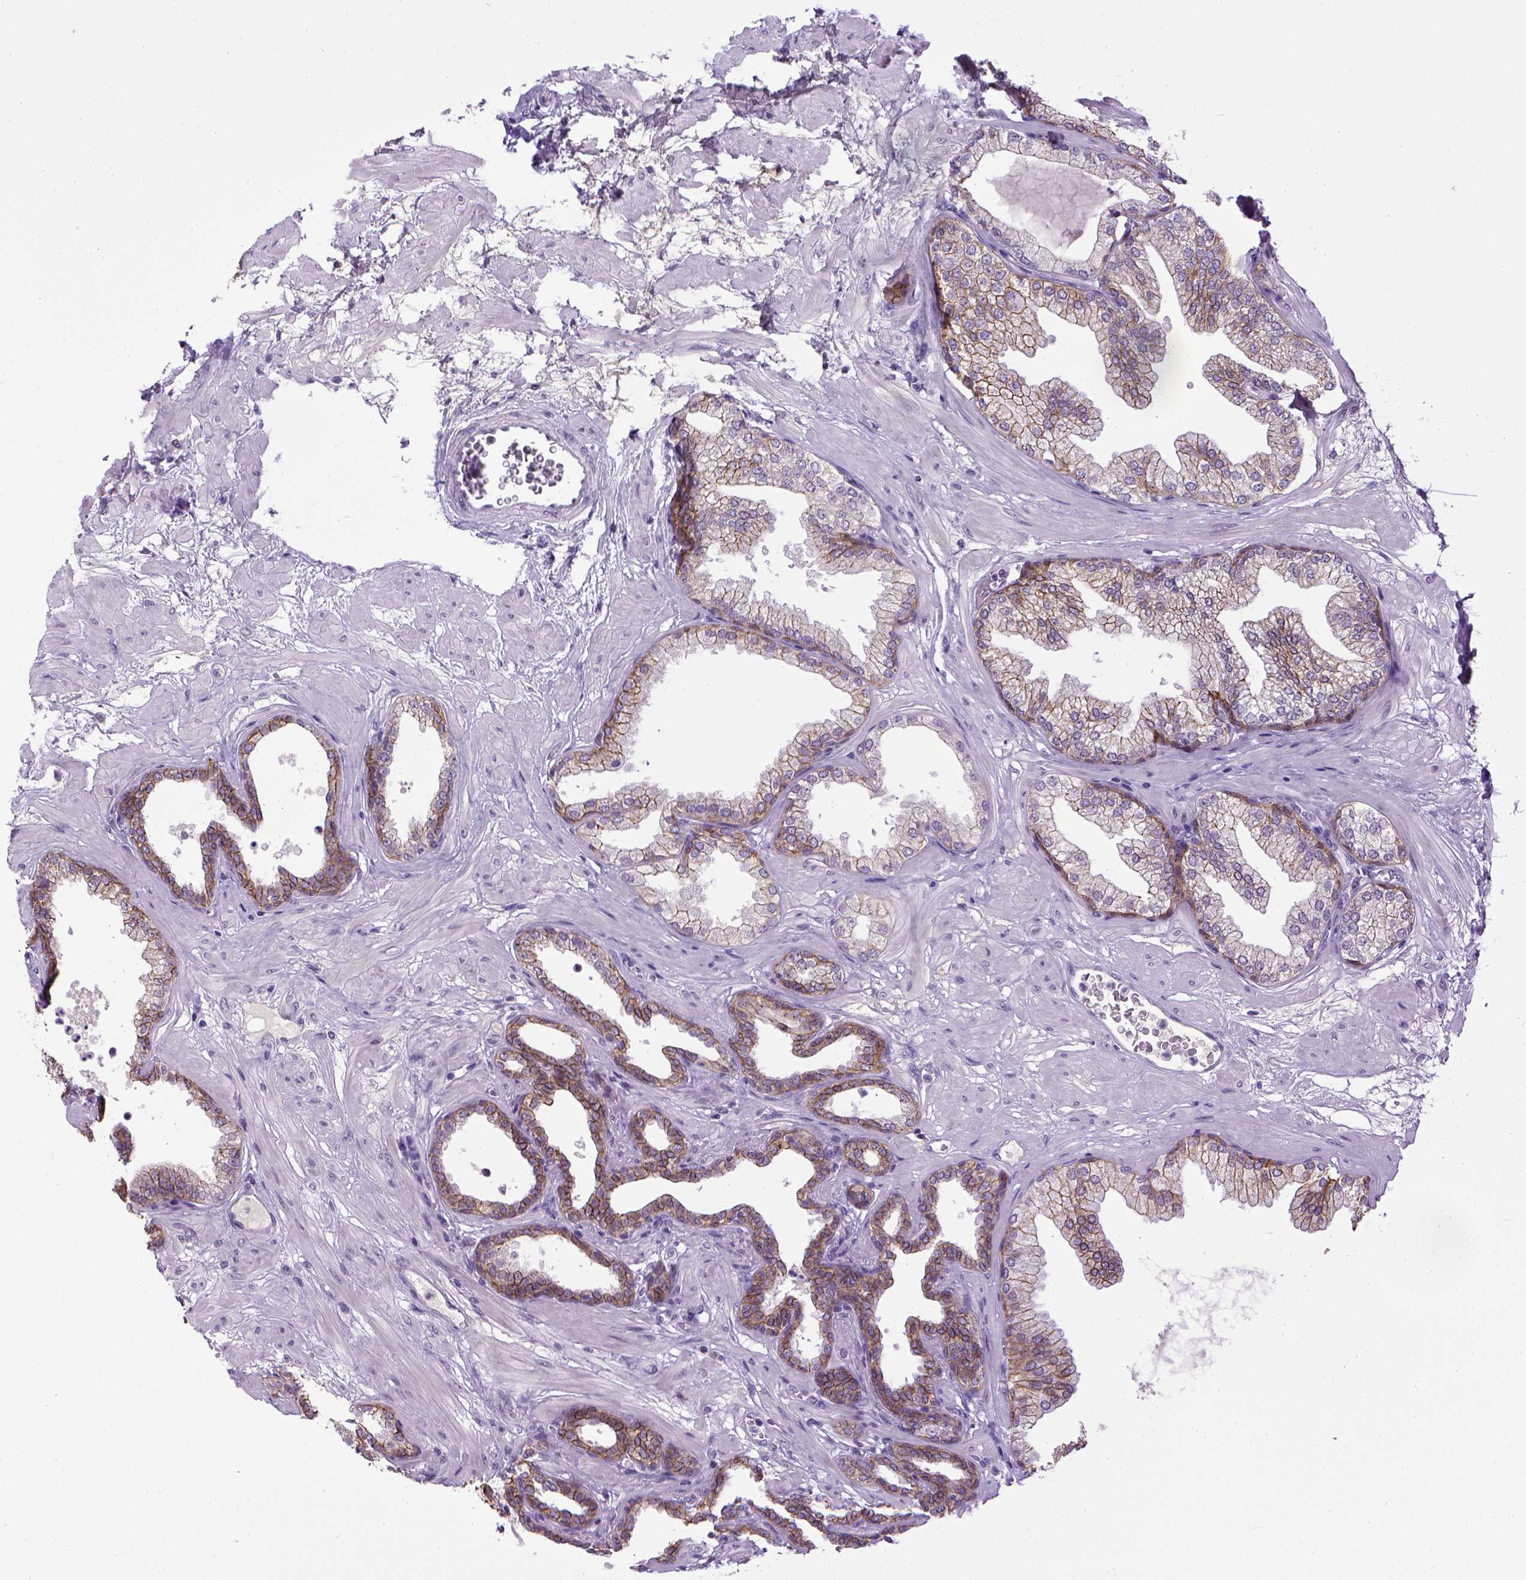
{"staining": {"intensity": "strong", "quantity": ">75%", "location": "cytoplasmic/membranous"}, "tissue": "prostate", "cell_type": "Glandular cells", "image_type": "normal", "snomed": [{"axis": "morphology", "description": "Normal tissue, NOS"}, {"axis": "topography", "description": "Prostate"}], "caption": "Brown immunohistochemical staining in benign prostate demonstrates strong cytoplasmic/membranous positivity in approximately >75% of glandular cells. The protein of interest is shown in brown color, while the nuclei are stained blue.", "gene": "CDH1", "patient": {"sex": "male", "age": 37}}